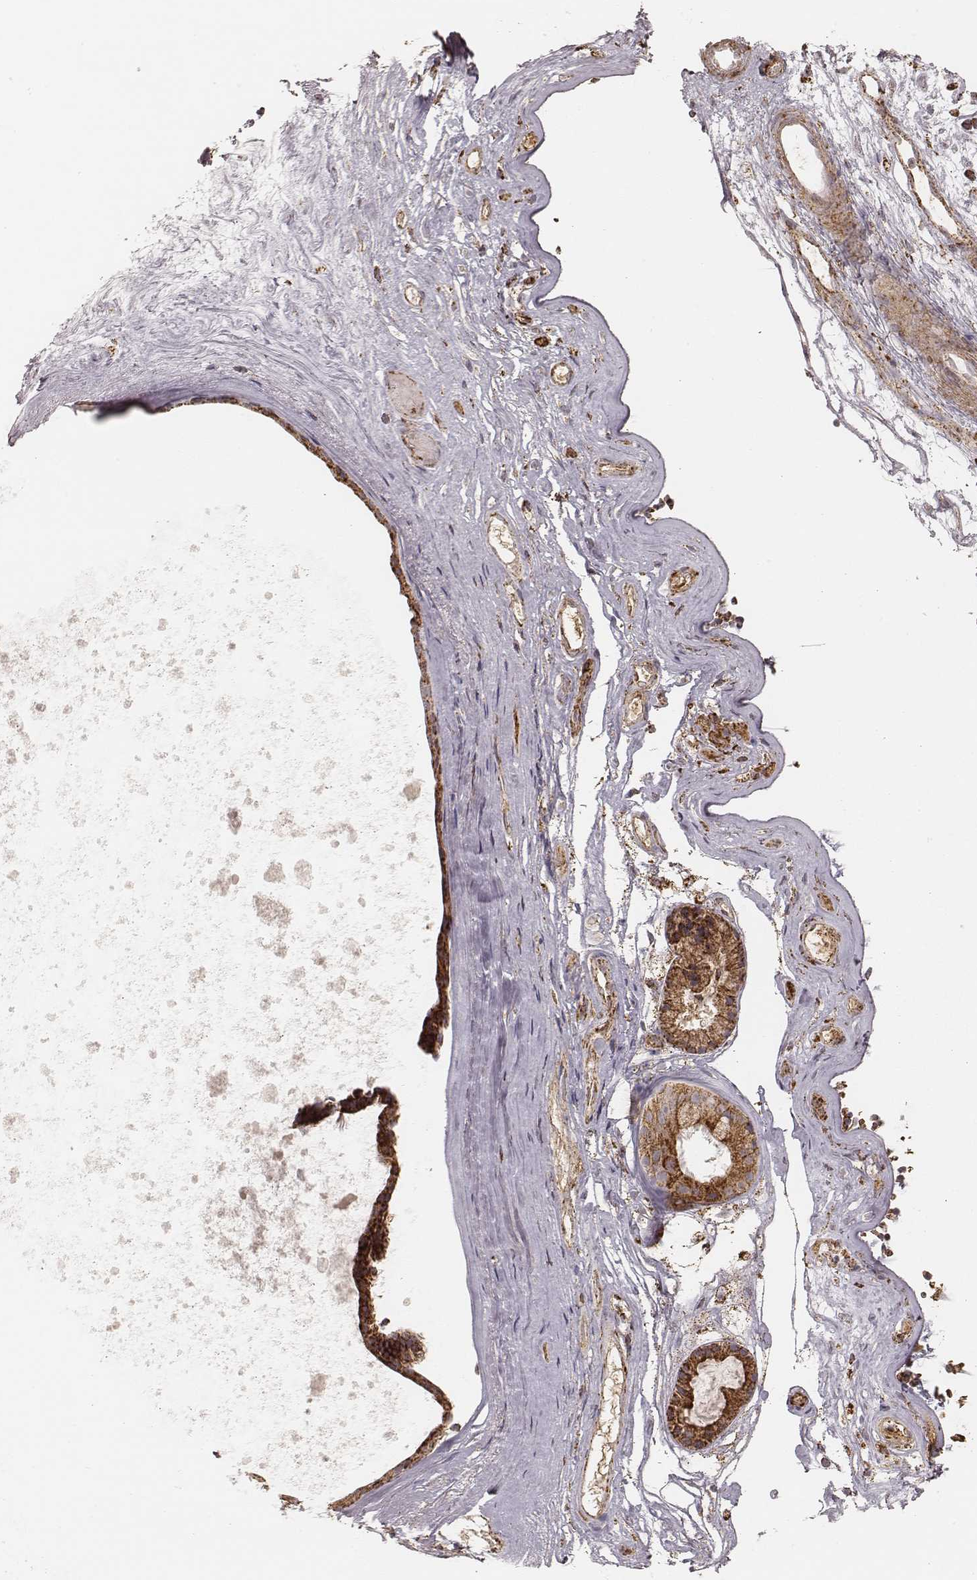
{"staining": {"intensity": "strong", "quantity": ">75%", "location": "cytoplasmic/membranous"}, "tissue": "nasopharynx", "cell_type": "Respiratory epithelial cells", "image_type": "normal", "snomed": [{"axis": "morphology", "description": "Normal tissue, NOS"}, {"axis": "topography", "description": "Nasopharynx"}], "caption": "This photomicrograph demonstrates normal nasopharynx stained with immunohistochemistry to label a protein in brown. The cytoplasmic/membranous of respiratory epithelial cells show strong positivity for the protein. Nuclei are counter-stained blue.", "gene": "CS", "patient": {"sex": "female", "age": 85}}